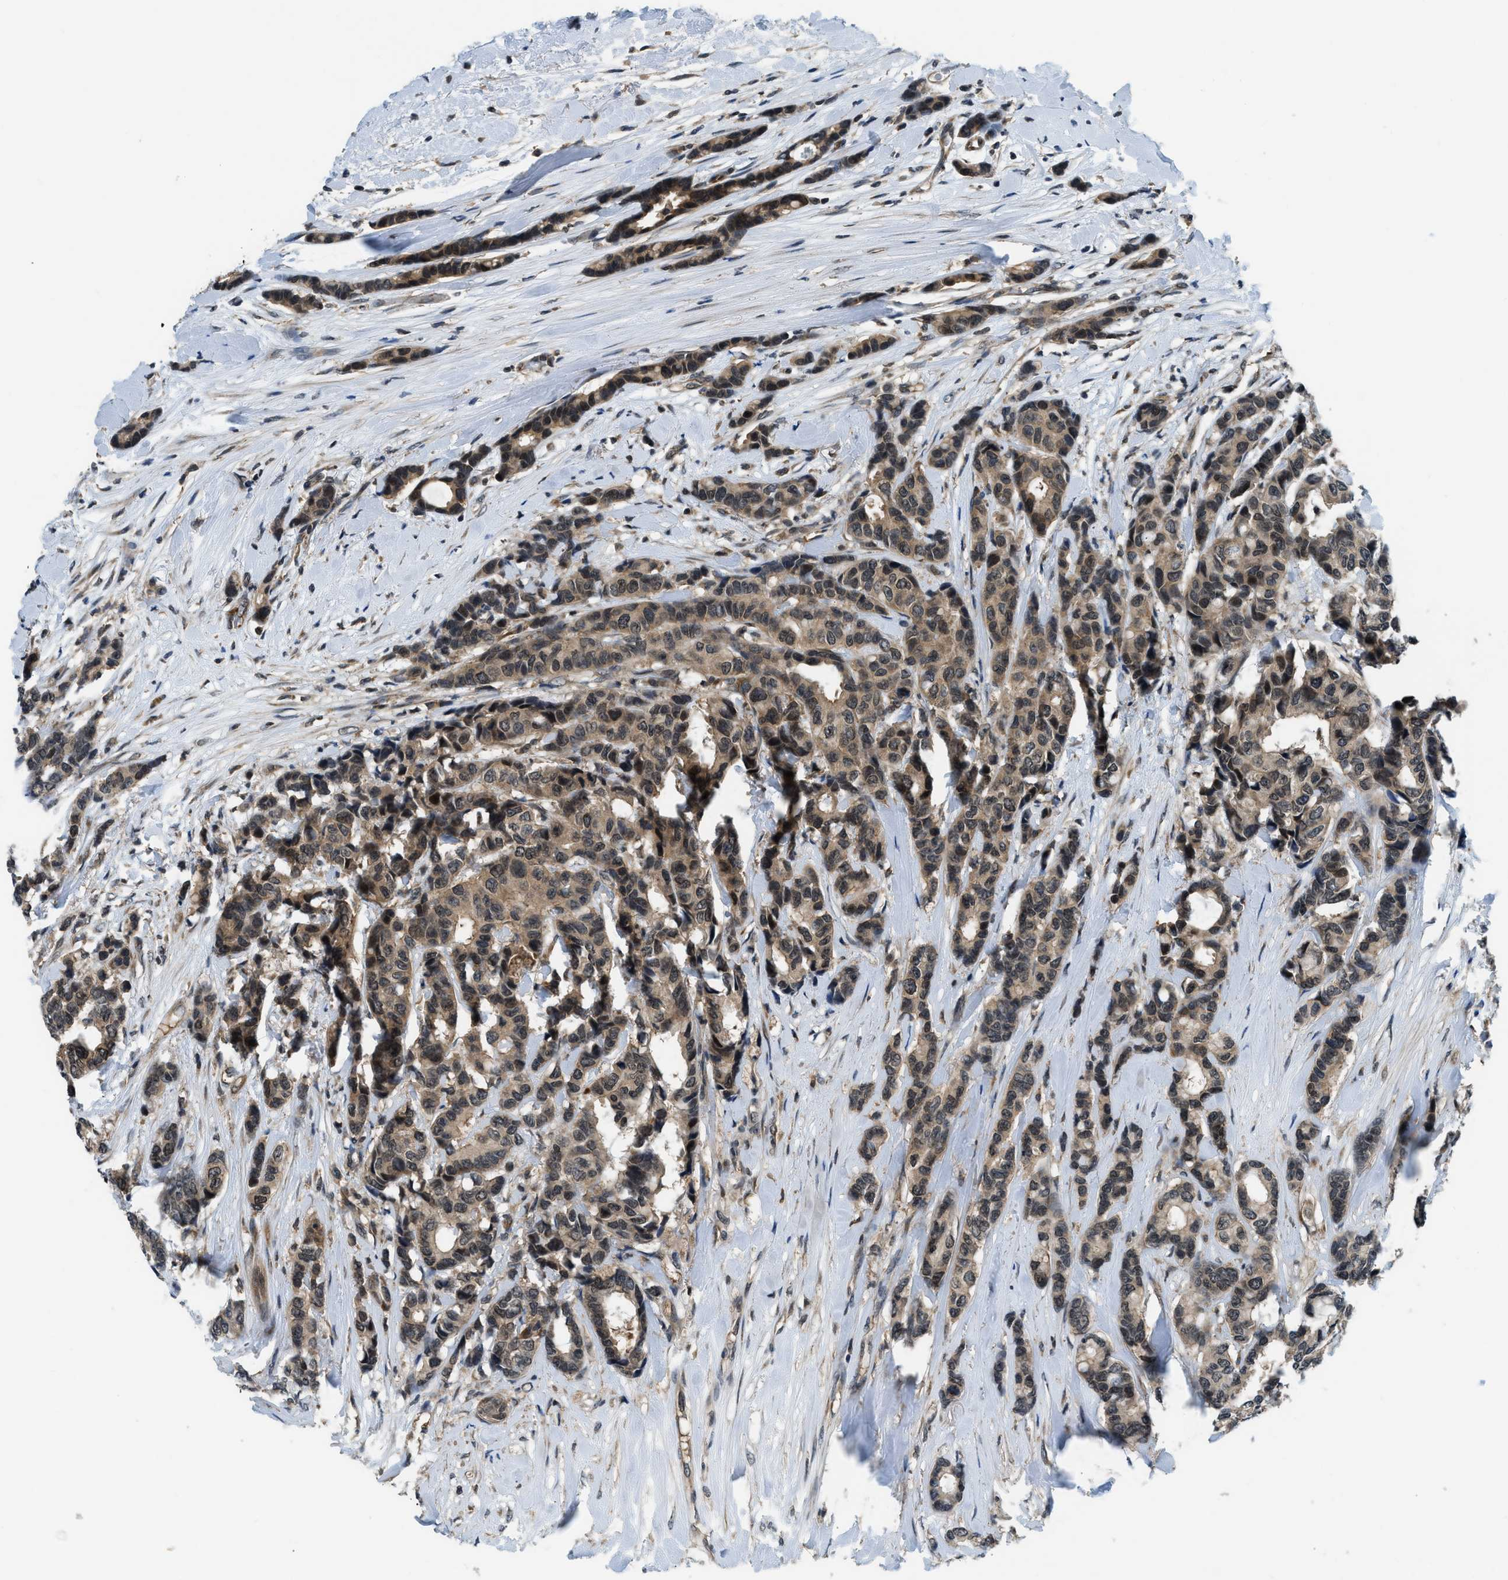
{"staining": {"intensity": "moderate", "quantity": ">75%", "location": "cytoplasmic/membranous,nuclear"}, "tissue": "breast cancer", "cell_type": "Tumor cells", "image_type": "cancer", "snomed": [{"axis": "morphology", "description": "Duct carcinoma"}, {"axis": "topography", "description": "Breast"}], "caption": "IHC histopathology image of neoplastic tissue: human infiltrating ductal carcinoma (breast) stained using immunohistochemistry reveals medium levels of moderate protein expression localized specifically in the cytoplasmic/membranous and nuclear of tumor cells, appearing as a cytoplasmic/membranous and nuclear brown color.", "gene": "MTMR1", "patient": {"sex": "female", "age": 87}}